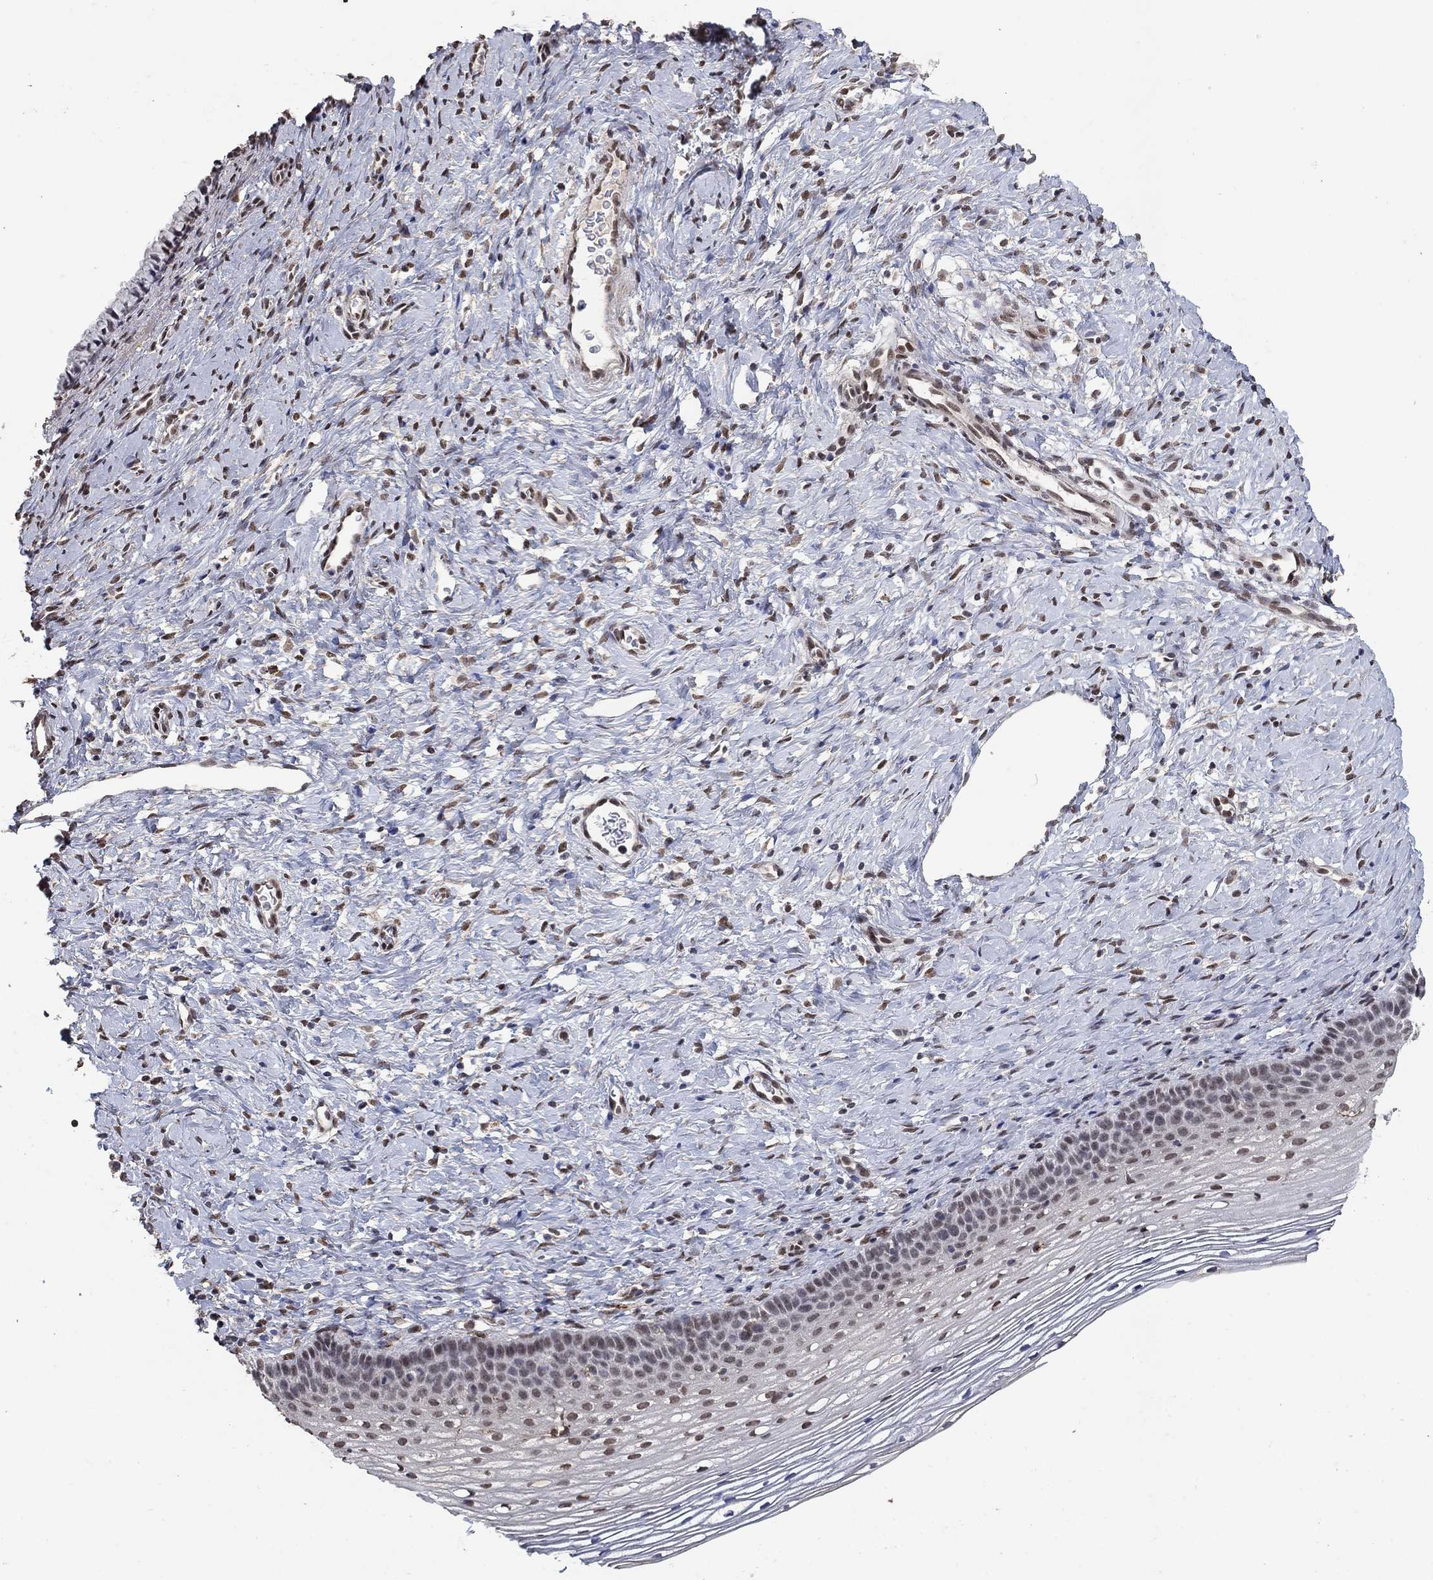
{"staining": {"intensity": "weak", "quantity": ">75%", "location": "nuclear"}, "tissue": "cervix", "cell_type": "Glandular cells", "image_type": "normal", "snomed": [{"axis": "morphology", "description": "Normal tissue, NOS"}, {"axis": "topography", "description": "Cervix"}], "caption": "Glandular cells exhibit low levels of weak nuclear staining in approximately >75% of cells in unremarkable cervix.", "gene": "GRIA3", "patient": {"sex": "female", "age": 39}}